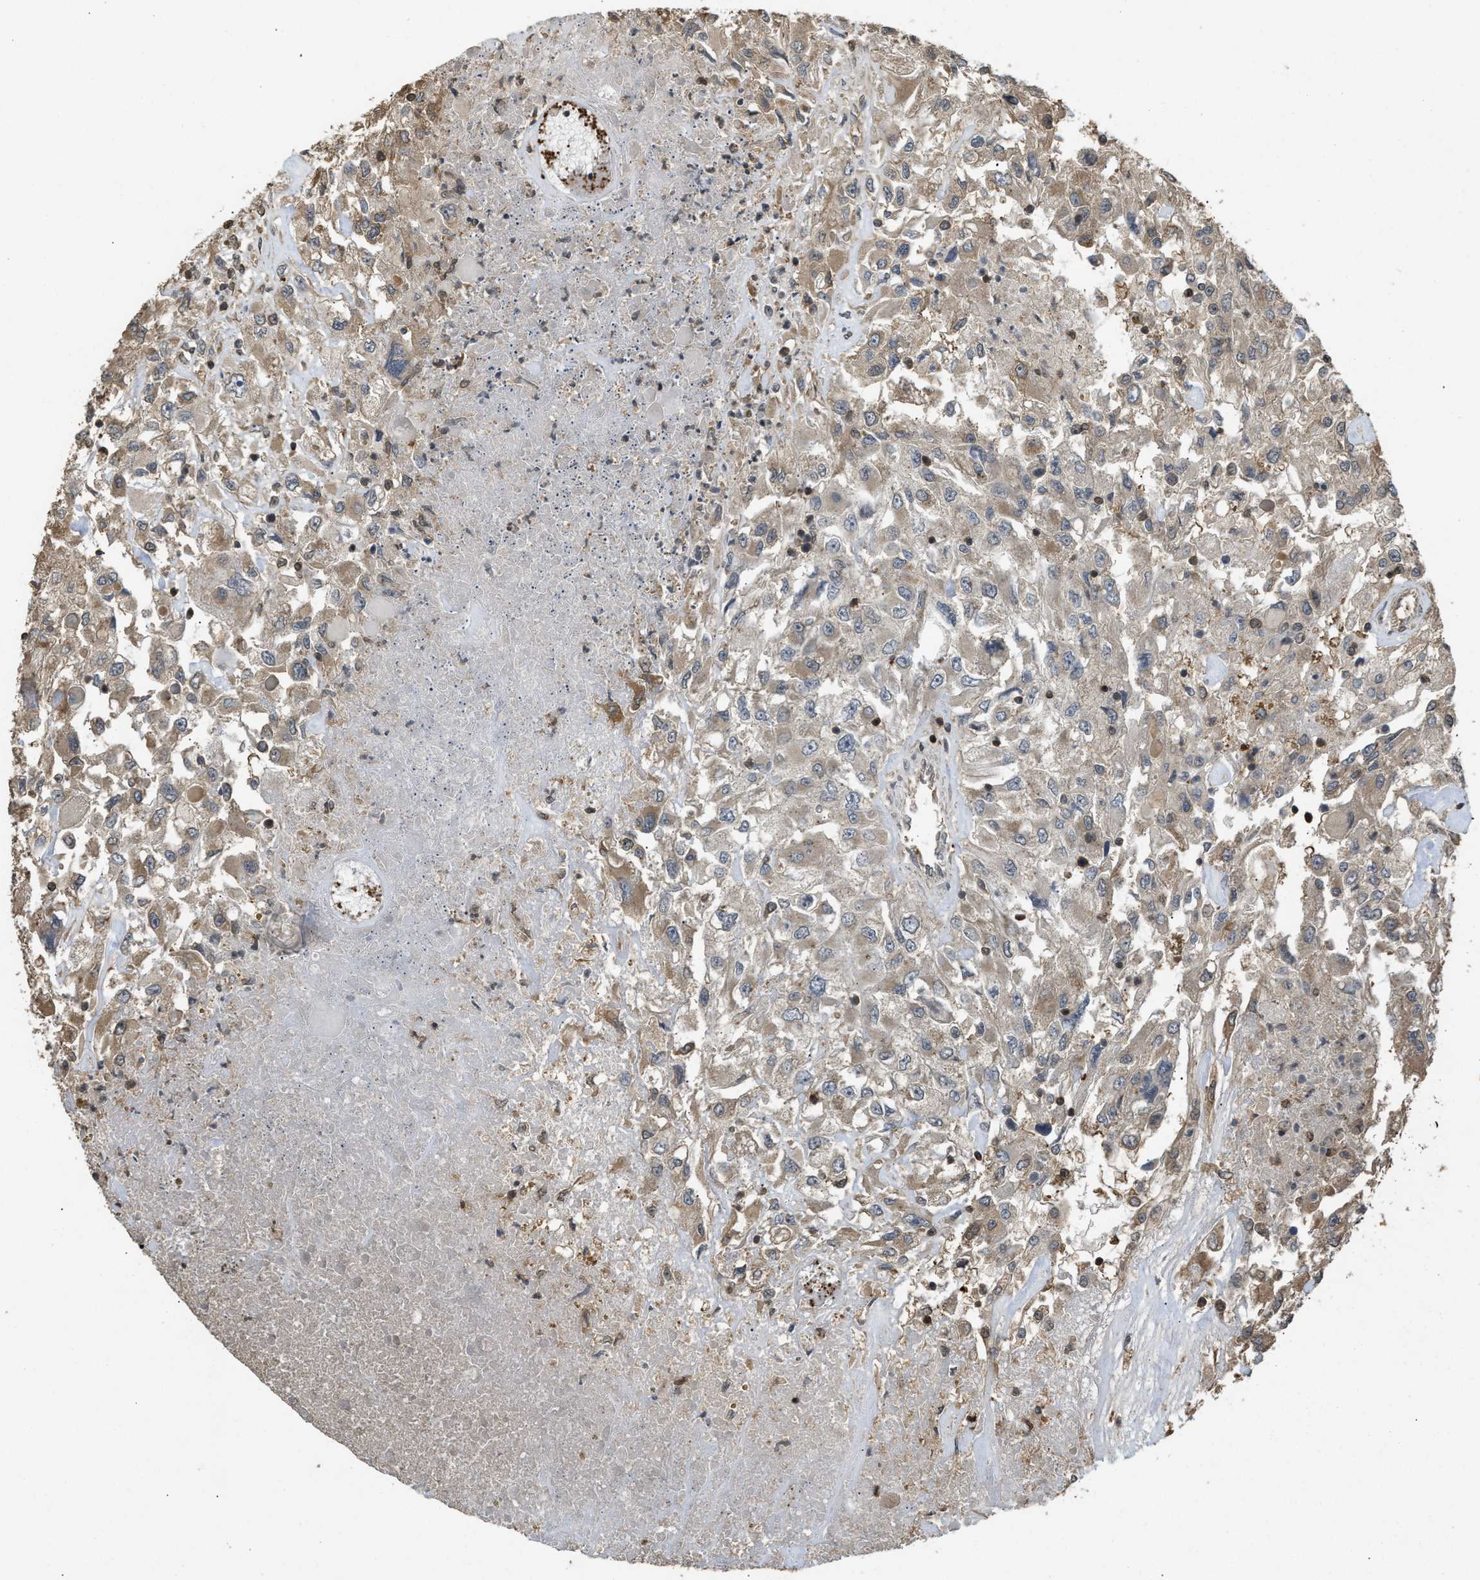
{"staining": {"intensity": "weak", "quantity": "<25%", "location": "cytoplasmic/membranous"}, "tissue": "renal cancer", "cell_type": "Tumor cells", "image_type": "cancer", "snomed": [{"axis": "morphology", "description": "Adenocarcinoma, NOS"}, {"axis": "topography", "description": "Kidney"}], "caption": "Tumor cells are negative for brown protein staining in renal adenocarcinoma.", "gene": "ARHGDIA", "patient": {"sex": "female", "age": 52}}